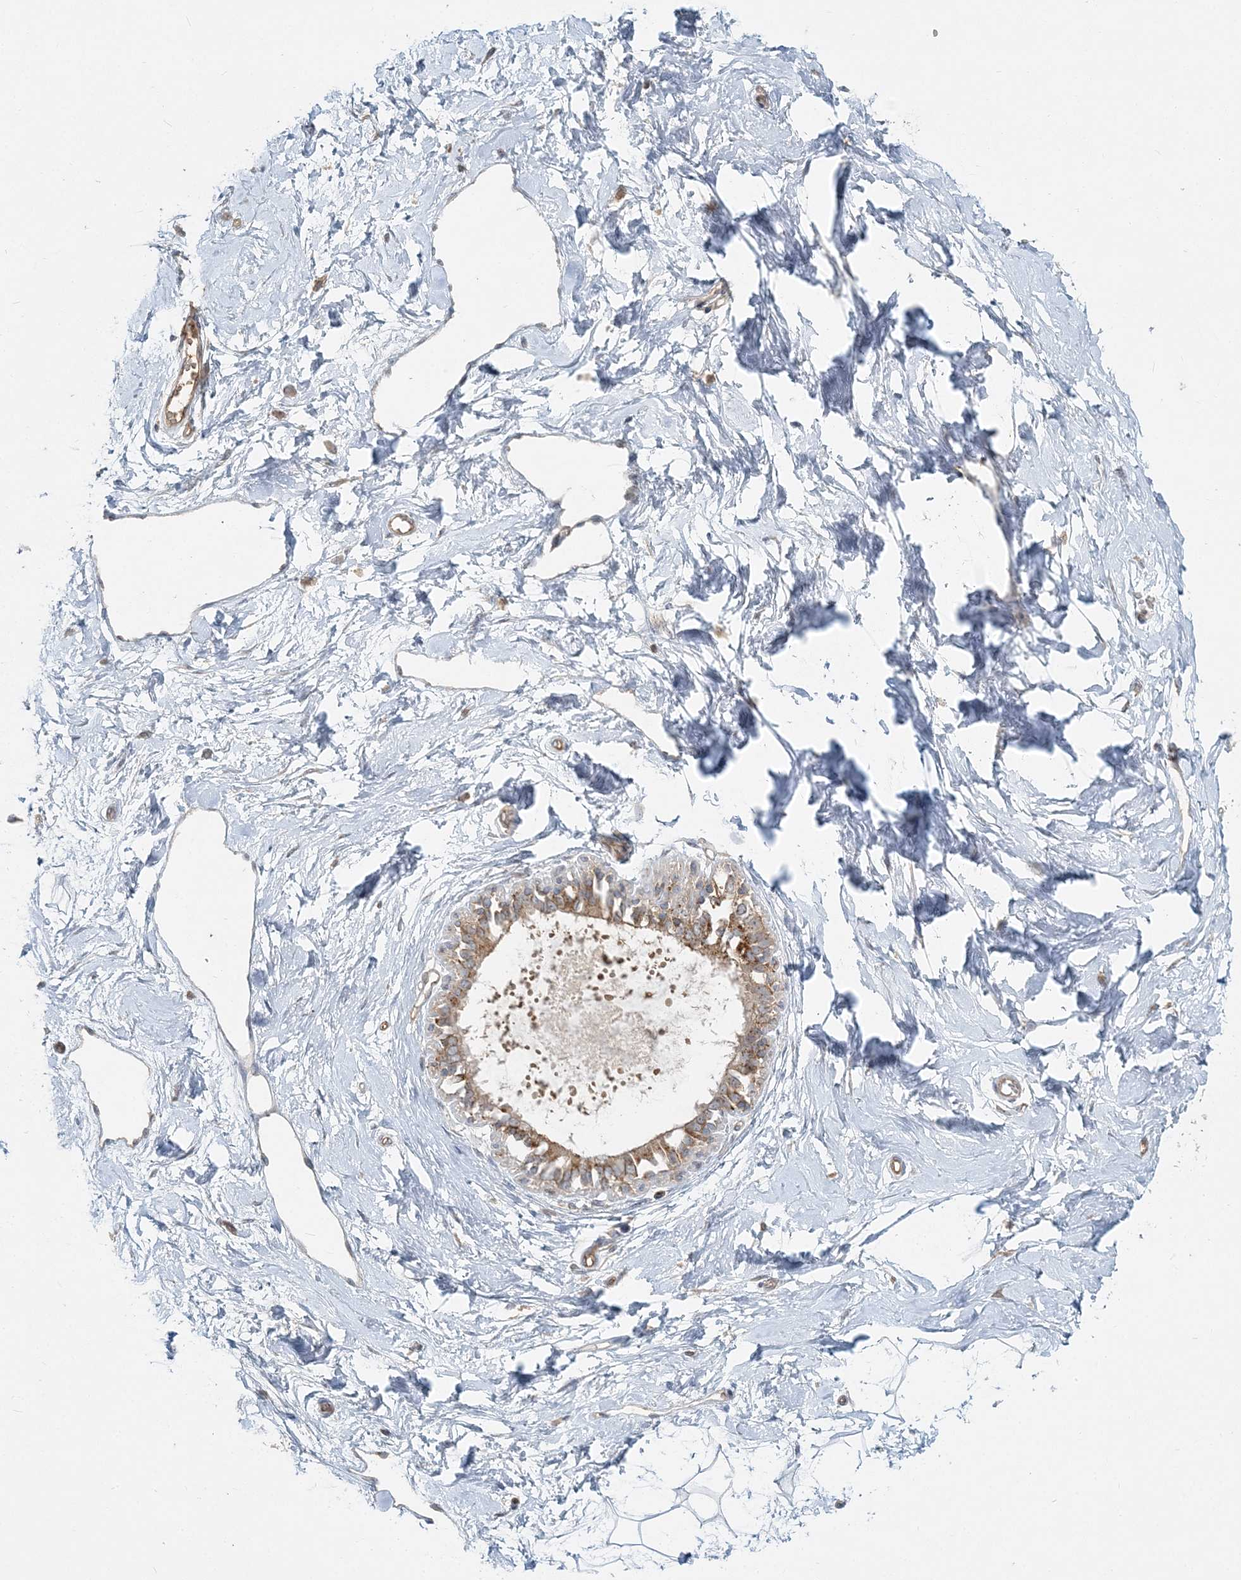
{"staining": {"intensity": "negative", "quantity": "none", "location": "none"}, "tissue": "breast", "cell_type": "Adipocytes", "image_type": "normal", "snomed": [{"axis": "morphology", "description": "Normal tissue, NOS"}, {"axis": "topography", "description": "Breast"}], "caption": "Benign breast was stained to show a protein in brown. There is no significant staining in adipocytes. (Stains: DAB (3,3'-diaminobenzidine) immunohistochemistry (IHC) with hematoxylin counter stain, Microscopy: brightfield microscopy at high magnification).", "gene": "AP1AR", "patient": {"sex": "female", "age": 45}}